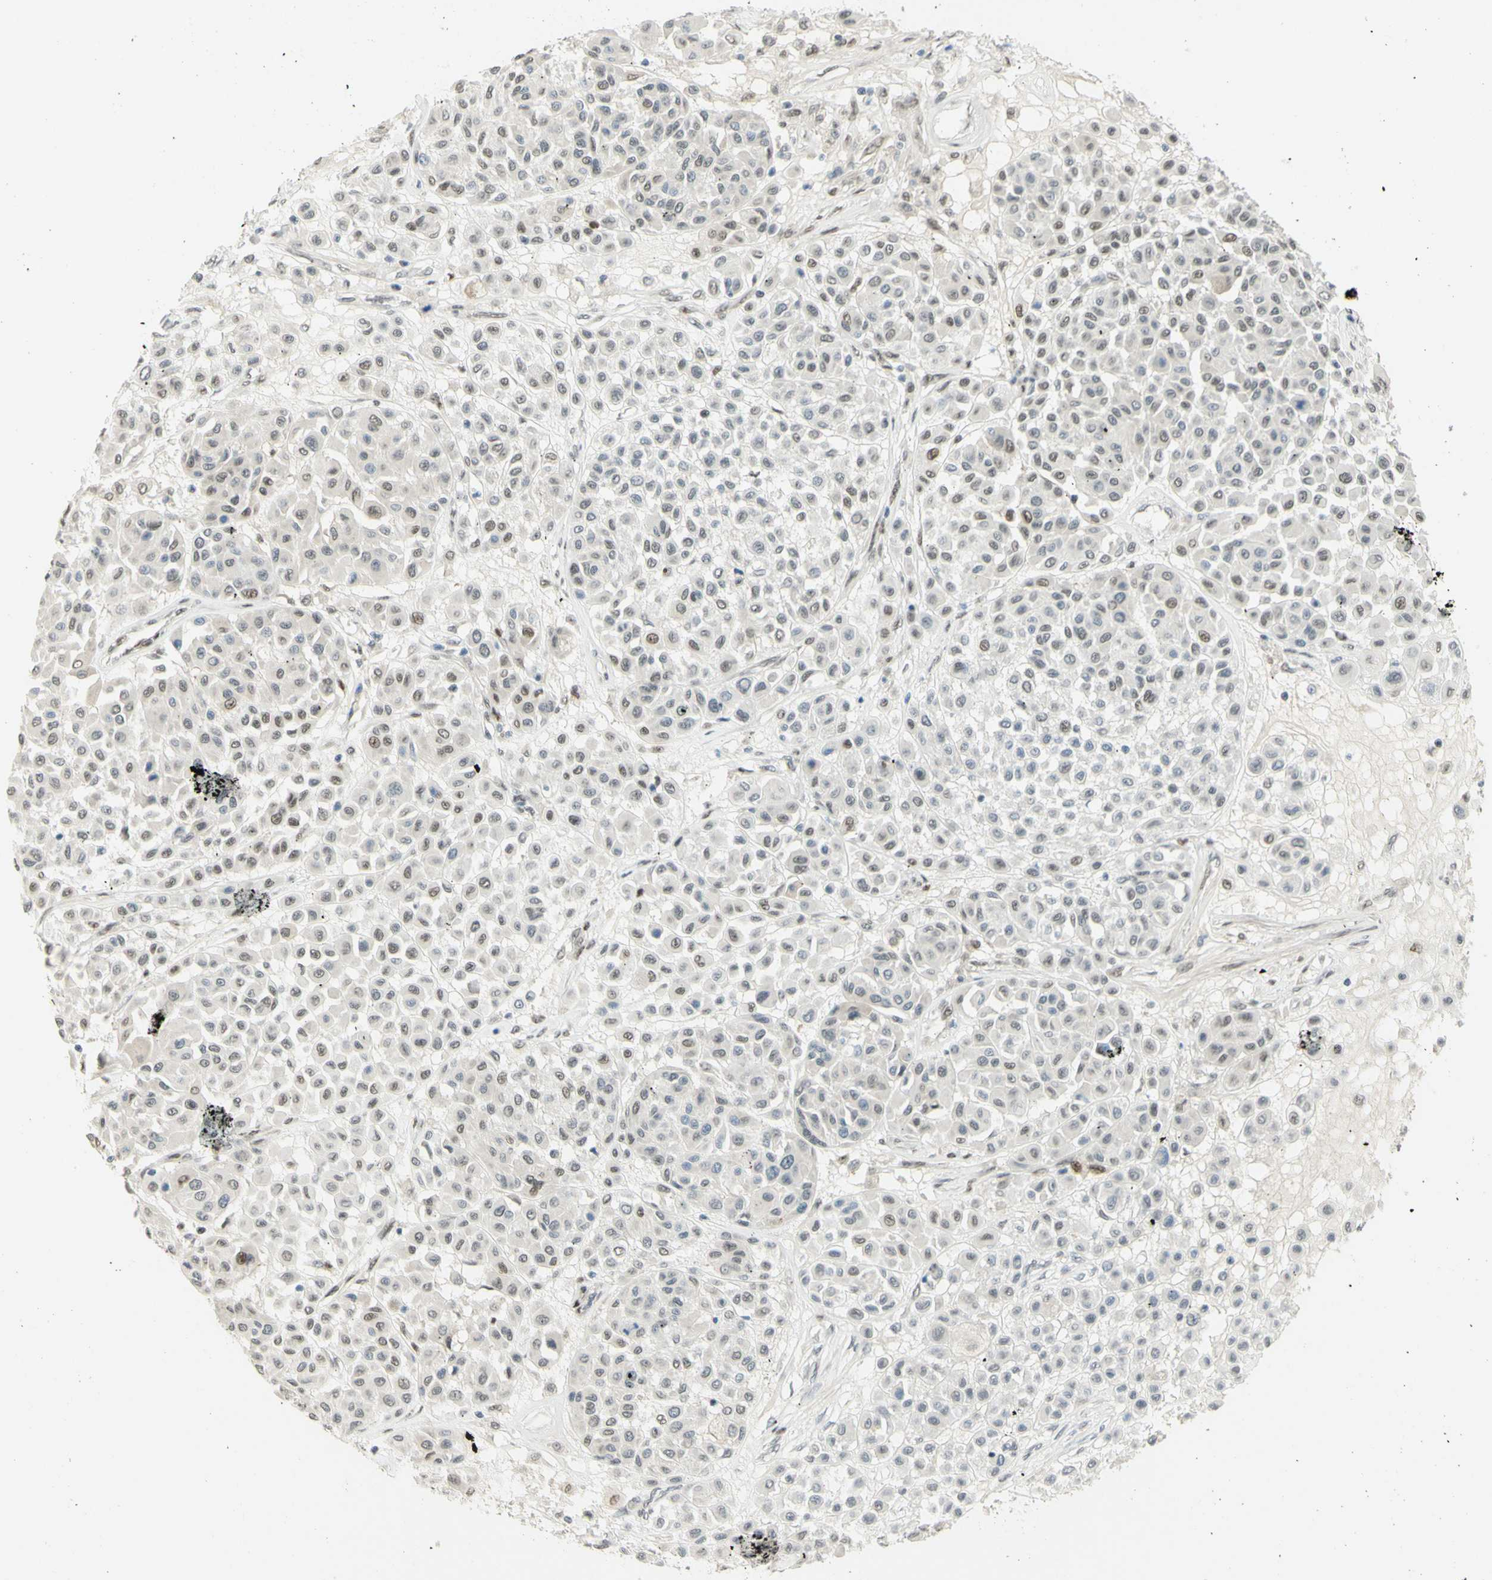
{"staining": {"intensity": "weak", "quantity": ">75%", "location": "nuclear"}, "tissue": "melanoma", "cell_type": "Tumor cells", "image_type": "cancer", "snomed": [{"axis": "morphology", "description": "Malignant melanoma, Metastatic site"}, {"axis": "topography", "description": "Soft tissue"}], "caption": "This is an image of immunohistochemistry staining of malignant melanoma (metastatic site), which shows weak staining in the nuclear of tumor cells.", "gene": "DDX1", "patient": {"sex": "male", "age": 41}}